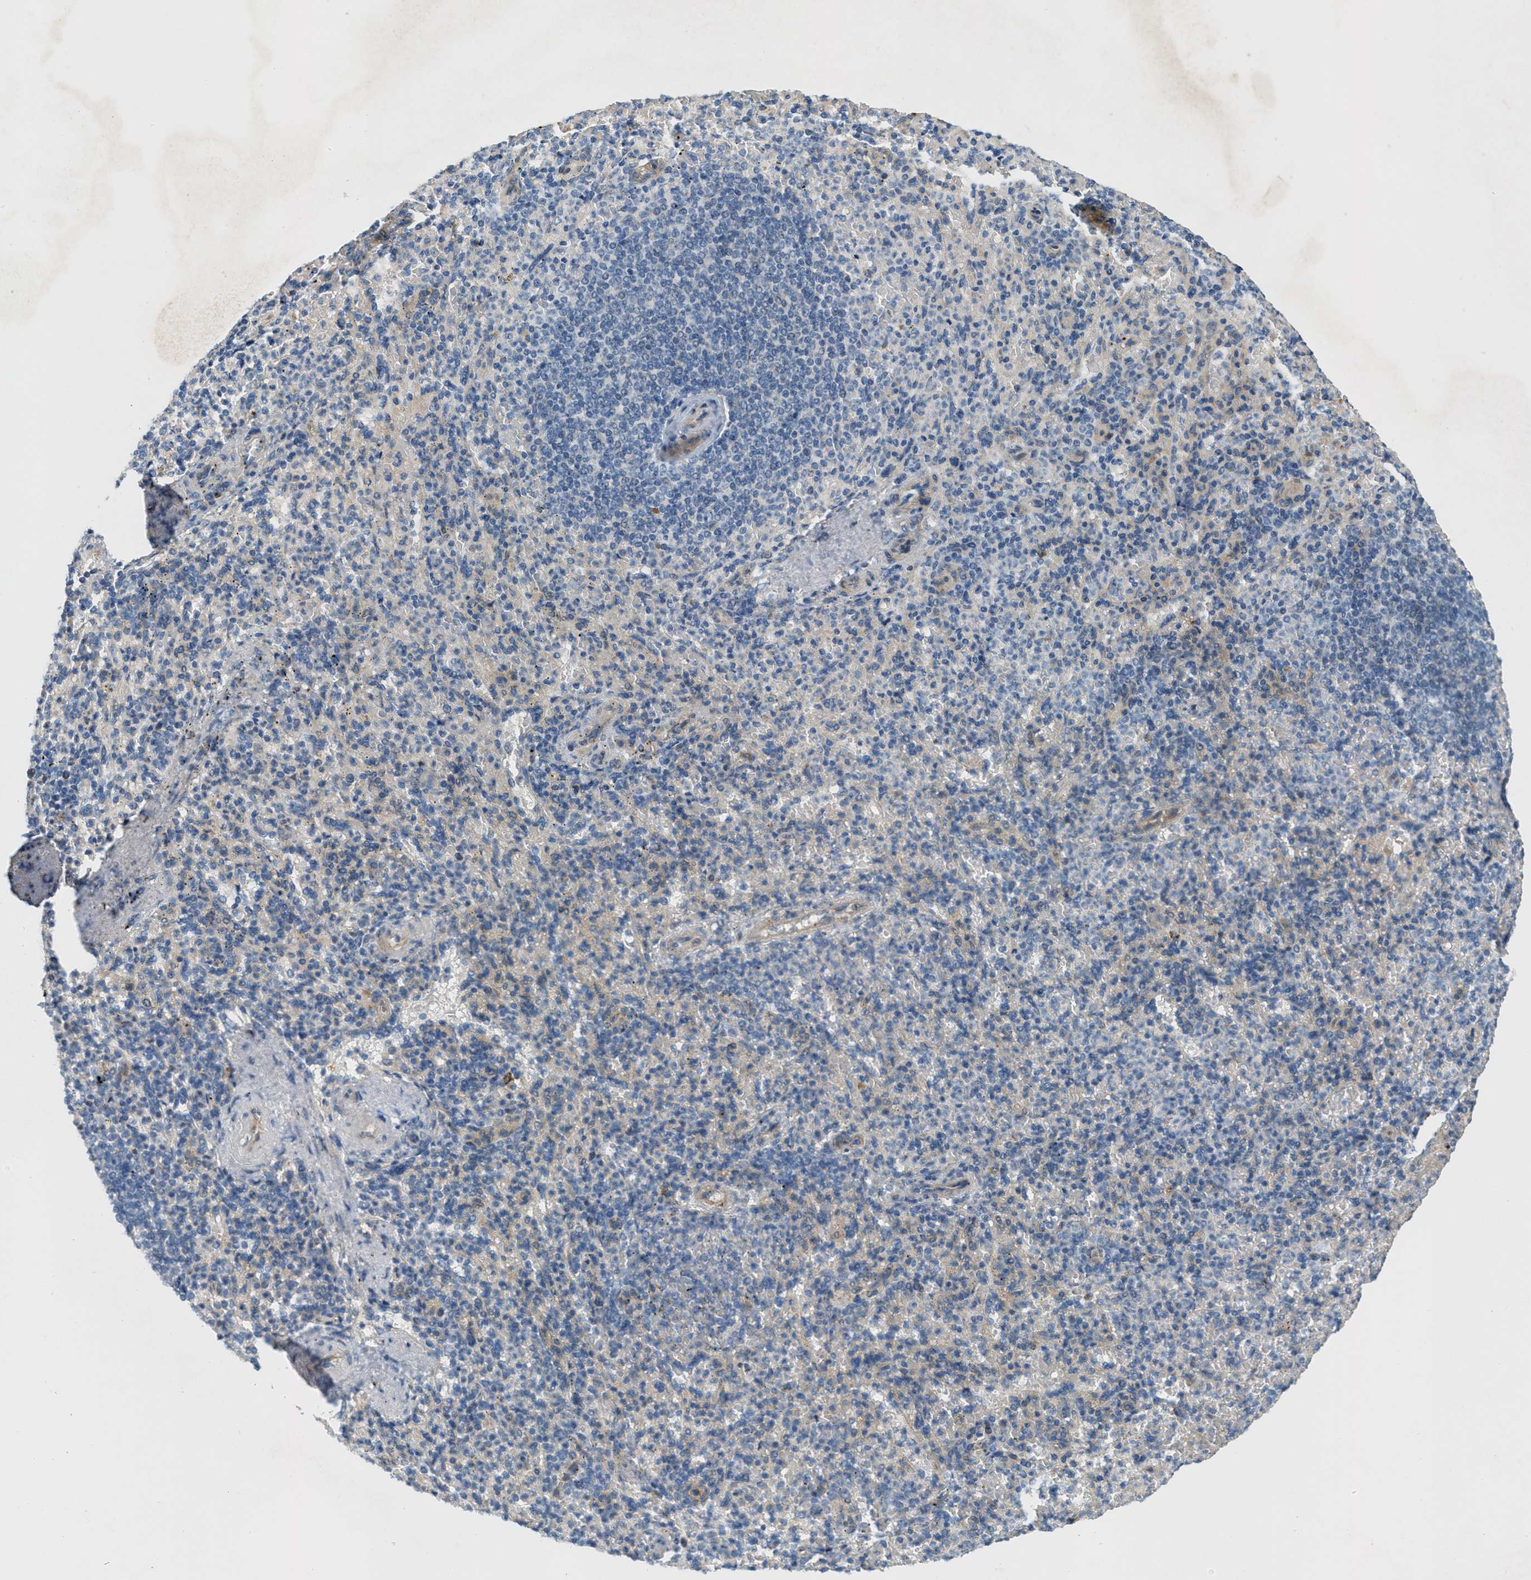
{"staining": {"intensity": "weak", "quantity": "<25%", "location": "cytoplasmic/membranous"}, "tissue": "spleen", "cell_type": "Cells in red pulp", "image_type": "normal", "snomed": [{"axis": "morphology", "description": "Normal tissue, NOS"}, {"axis": "topography", "description": "Spleen"}], "caption": "Immunohistochemistry image of benign spleen stained for a protein (brown), which shows no expression in cells in red pulp.", "gene": "ADCY5", "patient": {"sex": "female", "age": 74}}